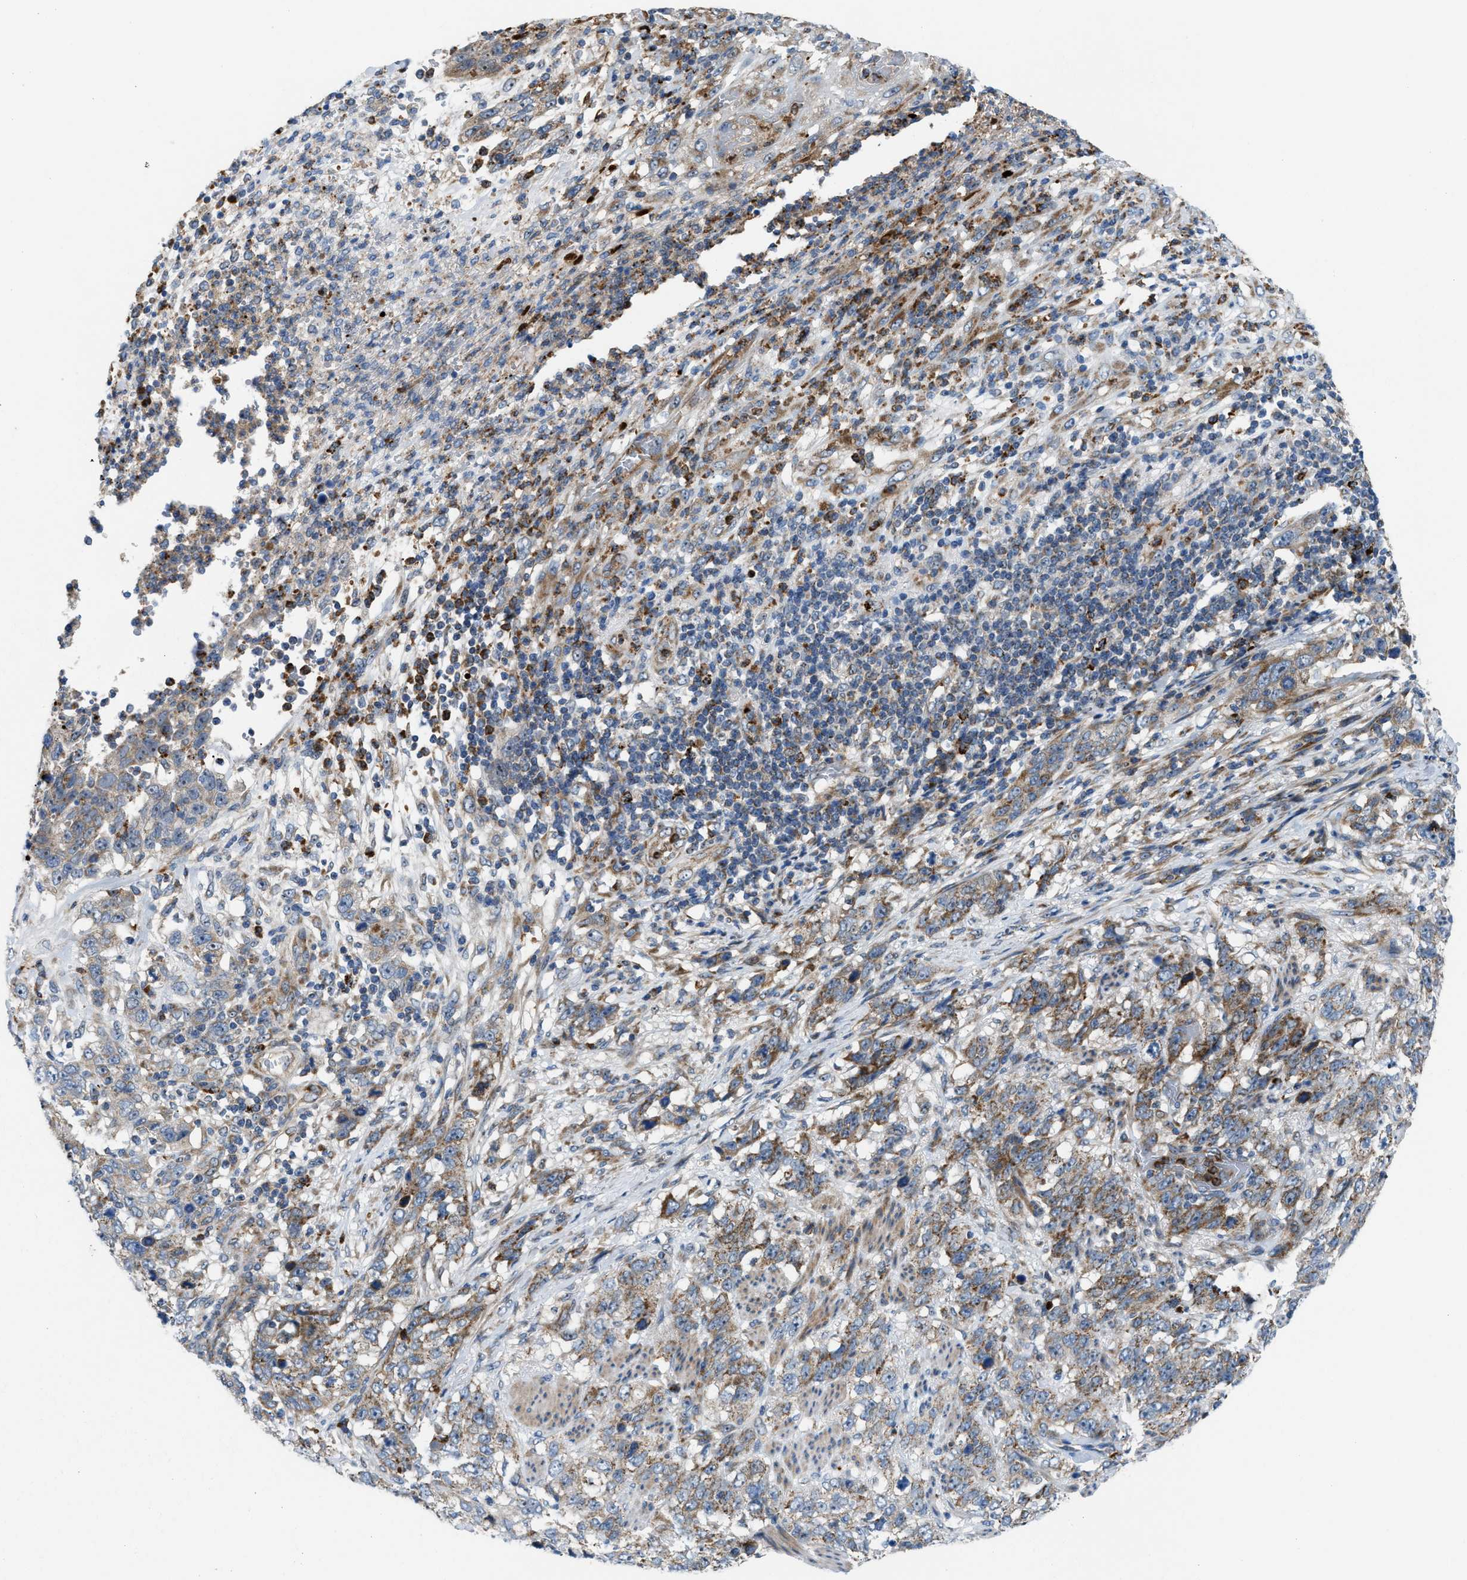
{"staining": {"intensity": "moderate", "quantity": ">75%", "location": "cytoplasmic/membranous"}, "tissue": "stomach cancer", "cell_type": "Tumor cells", "image_type": "cancer", "snomed": [{"axis": "morphology", "description": "Adenocarcinoma, NOS"}, {"axis": "topography", "description": "Stomach"}], "caption": "Stomach cancer (adenocarcinoma) stained for a protein (brown) reveals moderate cytoplasmic/membranous positive staining in approximately >75% of tumor cells.", "gene": "TPH1", "patient": {"sex": "male", "age": 48}}